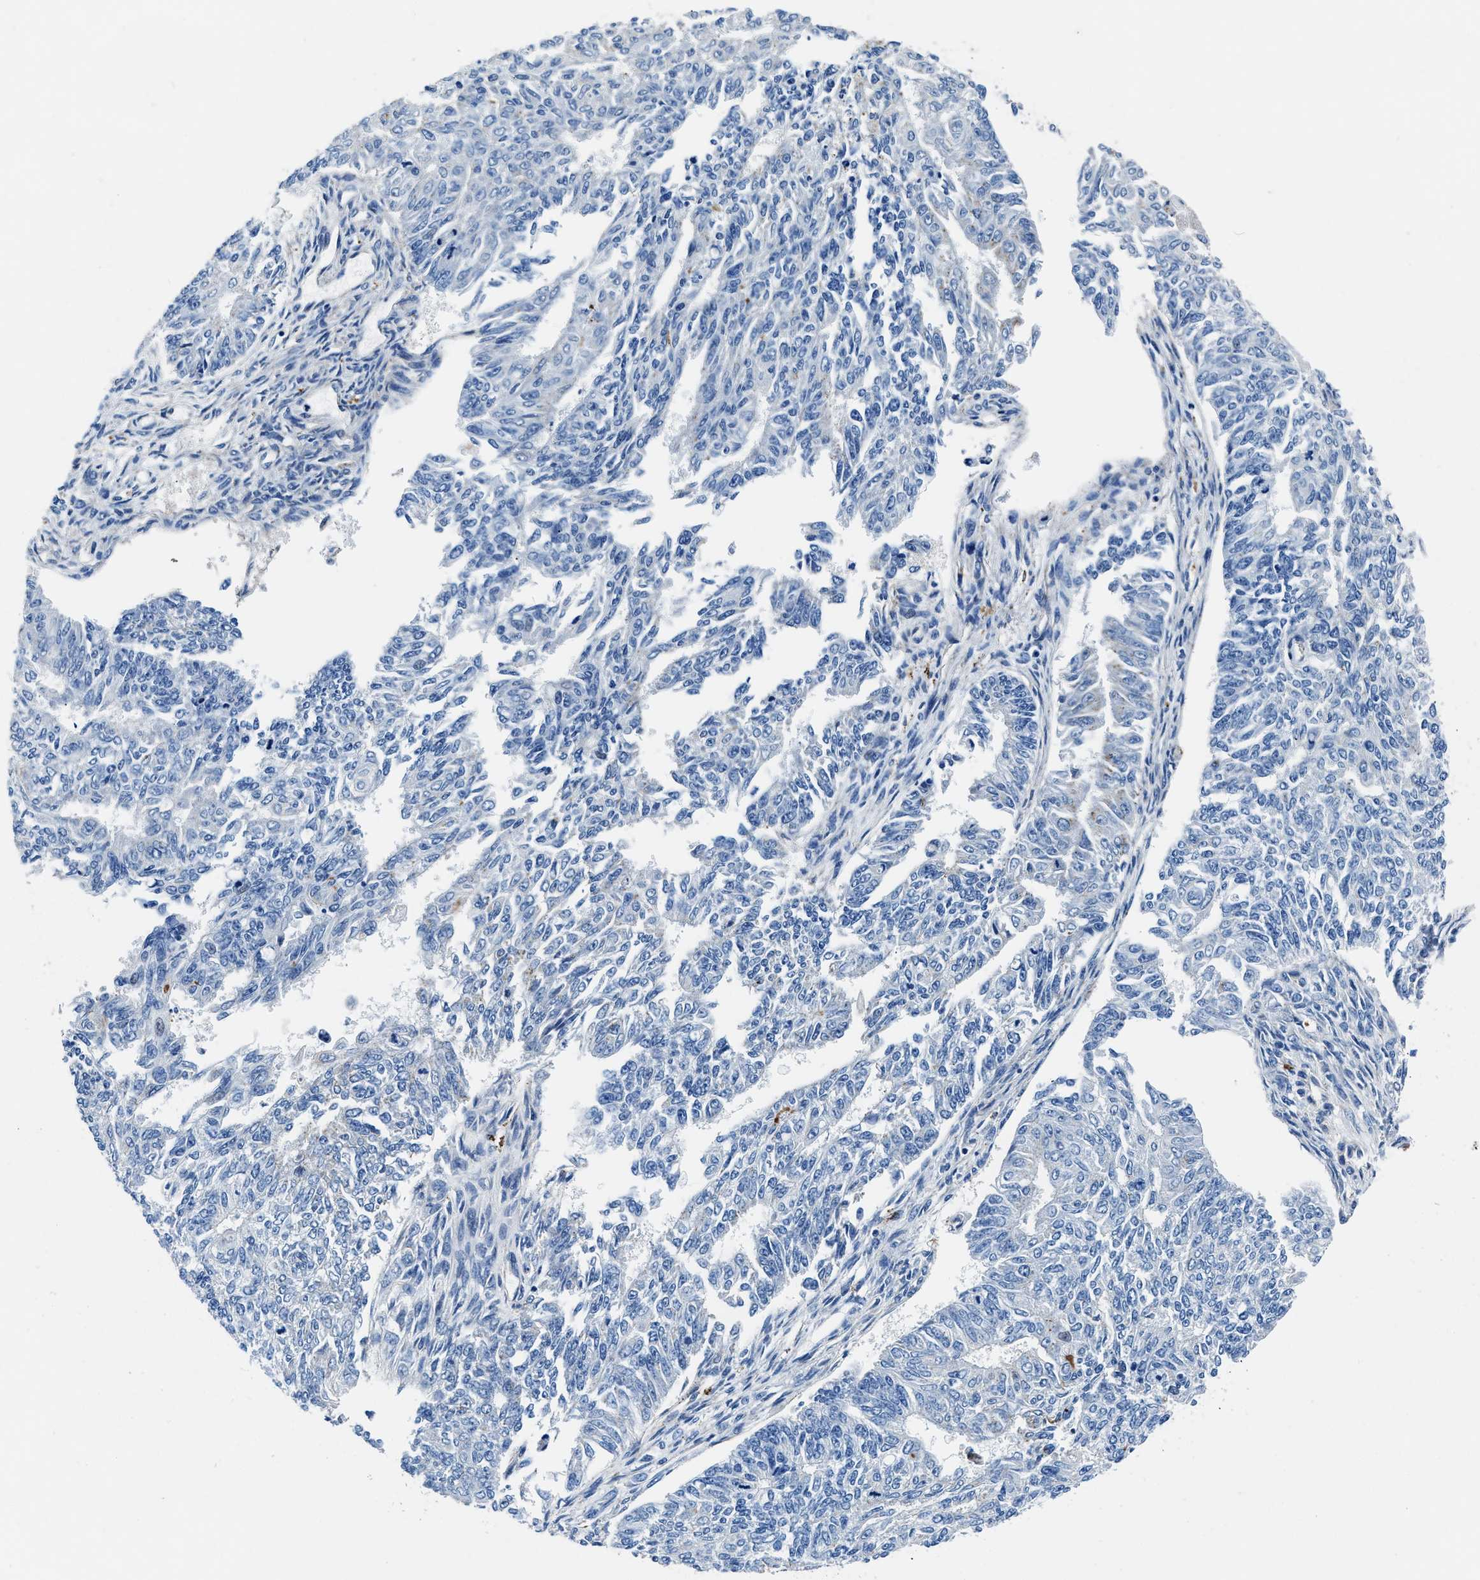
{"staining": {"intensity": "negative", "quantity": "none", "location": "none"}, "tissue": "endometrial cancer", "cell_type": "Tumor cells", "image_type": "cancer", "snomed": [{"axis": "morphology", "description": "Adenocarcinoma, NOS"}, {"axis": "topography", "description": "Endometrium"}], "caption": "Adenocarcinoma (endometrial) was stained to show a protein in brown. There is no significant positivity in tumor cells. (DAB (3,3'-diaminobenzidine) immunohistochemistry, high magnification).", "gene": "DAG1", "patient": {"sex": "female", "age": 32}}